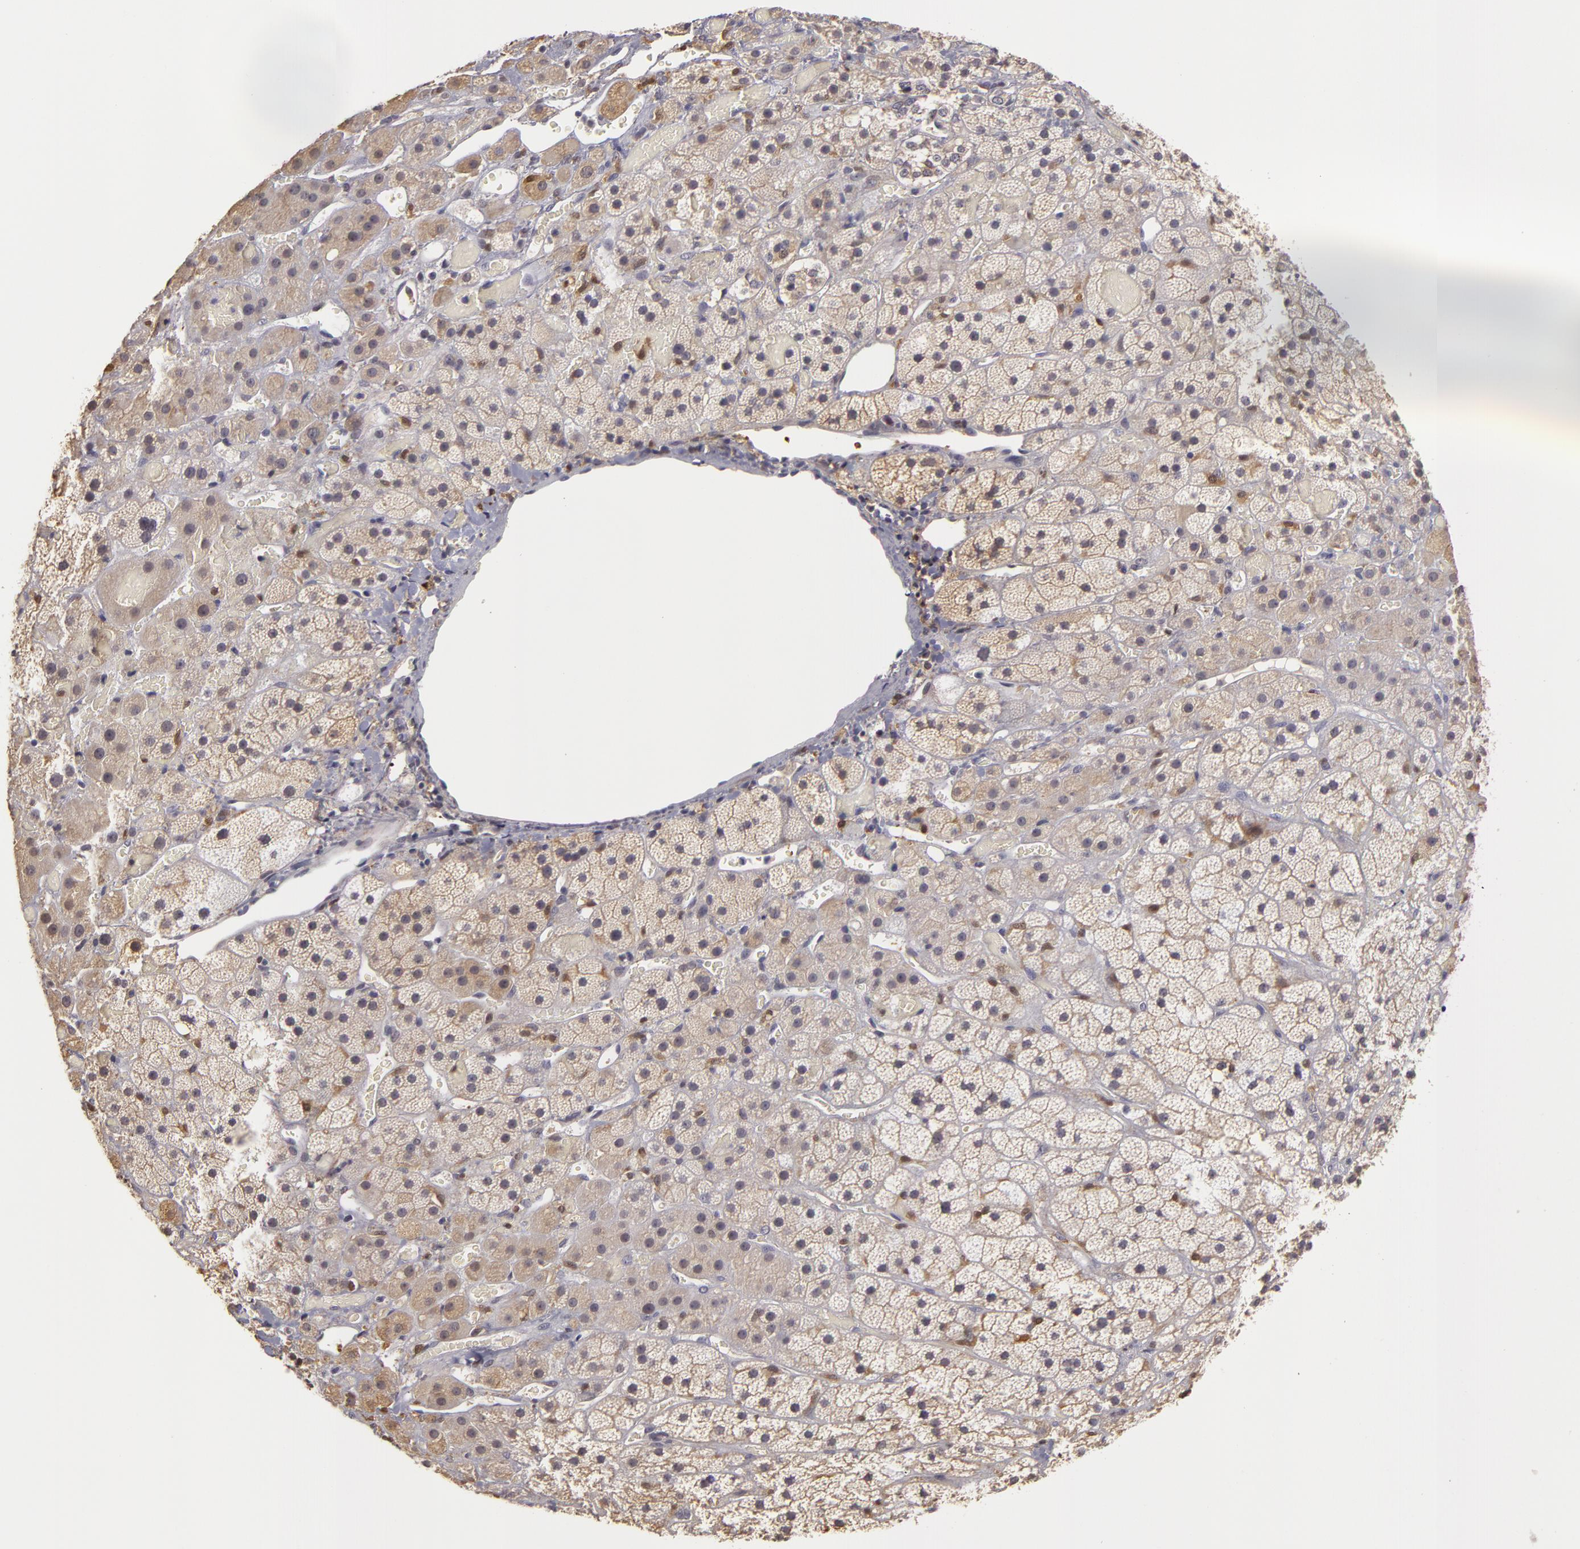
{"staining": {"intensity": "negative", "quantity": "none", "location": "none"}, "tissue": "adrenal gland", "cell_type": "Glandular cells", "image_type": "normal", "snomed": [{"axis": "morphology", "description": "Normal tissue, NOS"}, {"axis": "topography", "description": "Adrenal gland"}], "caption": "Immunohistochemistry micrograph of normal adrenal gland: human adrenal gland stained with DAB shows no significant protein positivity in glandular cells. (DAB immunohistochemistry (IHC) with hematoxylin counter stain).", "gene": "GNPDA1", "patient": {"sex": "male", "age": 57}}